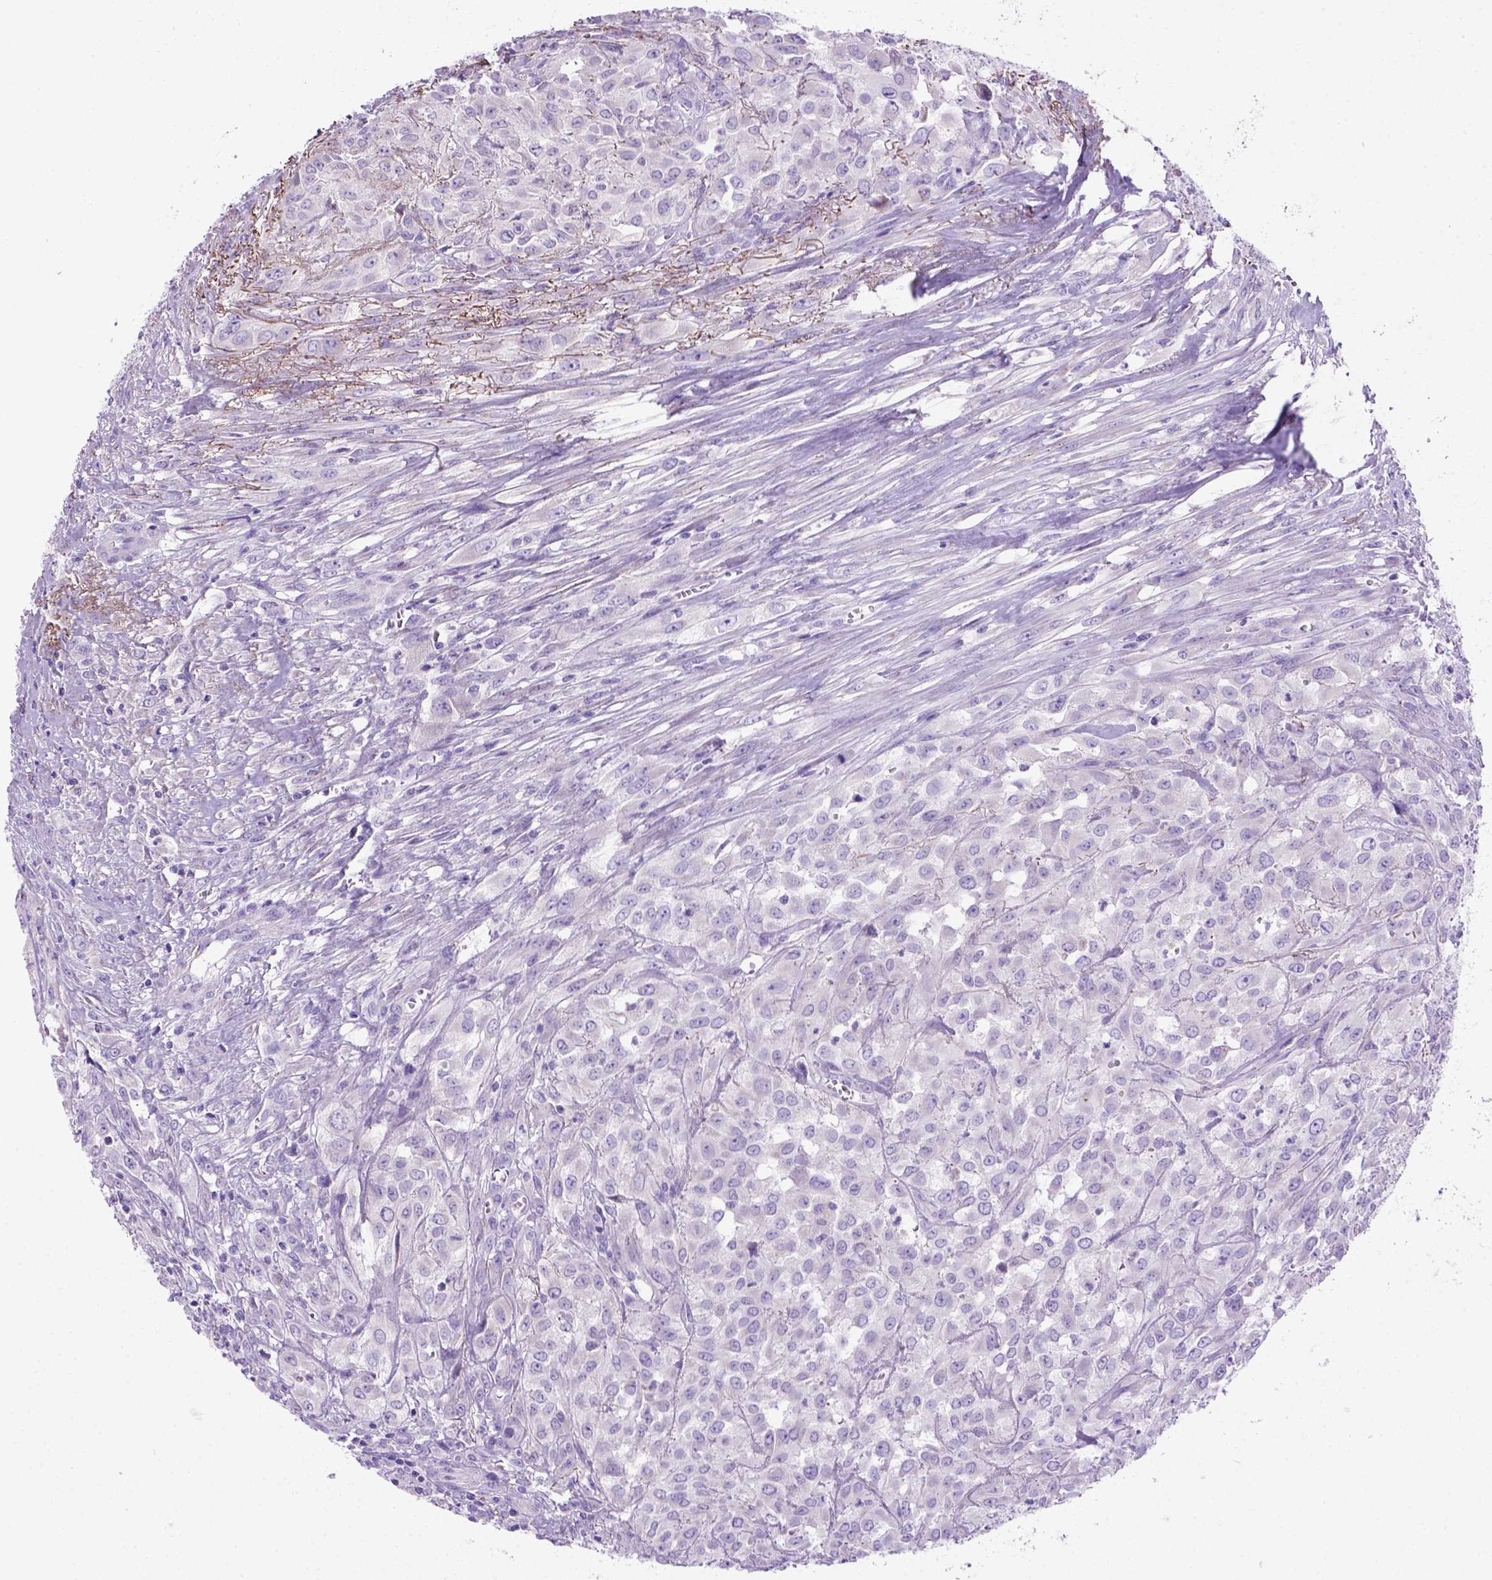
{"staining": {"intensity": "negative", "quantity": "none", "location": "none"}, "tissue": "urothelial cancer", "cell_type": "Tumor cells", "image_type": "cancer", "snomed": [{"axis": "morphology", "description": "Urothelial carcinoma, High grade"}, {"axis": "topography", "description": "Urinary bladder"}], "caption": "Micrograph shows no significant protein positivity in tumor cells of urothelial carcinoma (high-grade).", "gene": "SIRPD", "patient": {"sex": "male", "age": 67}}